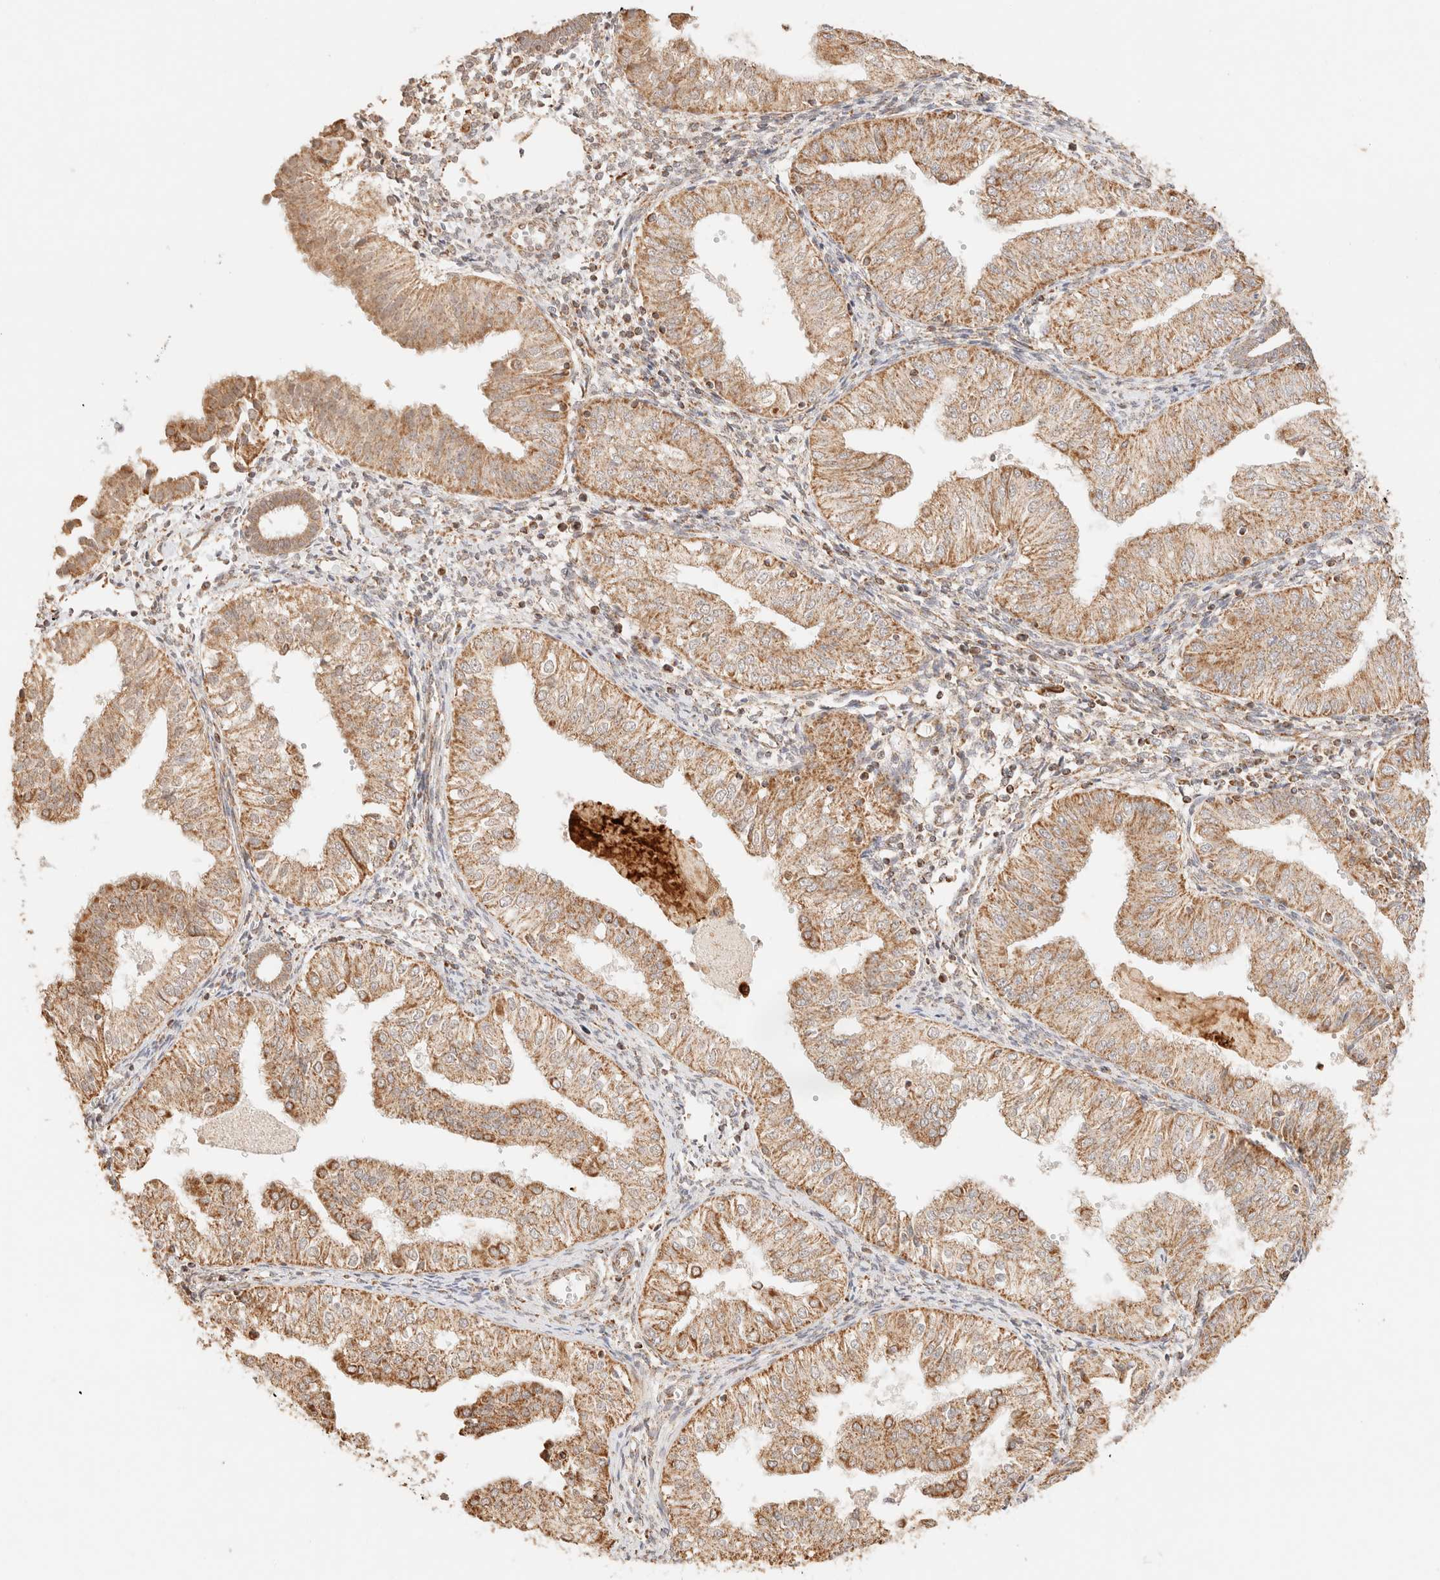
{"staining": {"intensity": "moderate", "quantity": ">75%", "location": "cytoplasmic/membranous"}, "tissue": "endometrial cancer", "cell_type": "Tumor cells", "image_type": "cancer", "snomed": [{"axis": "morphology", "description": "Normal tissue, NOS"}, {"axis": "morphology", "description": "Adenocarcinoma, NOS"}, {"axis": "topography", "description": "Endometrium"}], "caption": "Immunohistochemical staining of endometrial cancer reveals medium levels of moderate cytoplasmic/membranous protein expression in approximately >75% of tumor cells. Immunohistochemistry stains the protein in brown and the nuclei are stained blue.", "gene": "TACO1", "patient": {"sex": "female", "age": 53}}